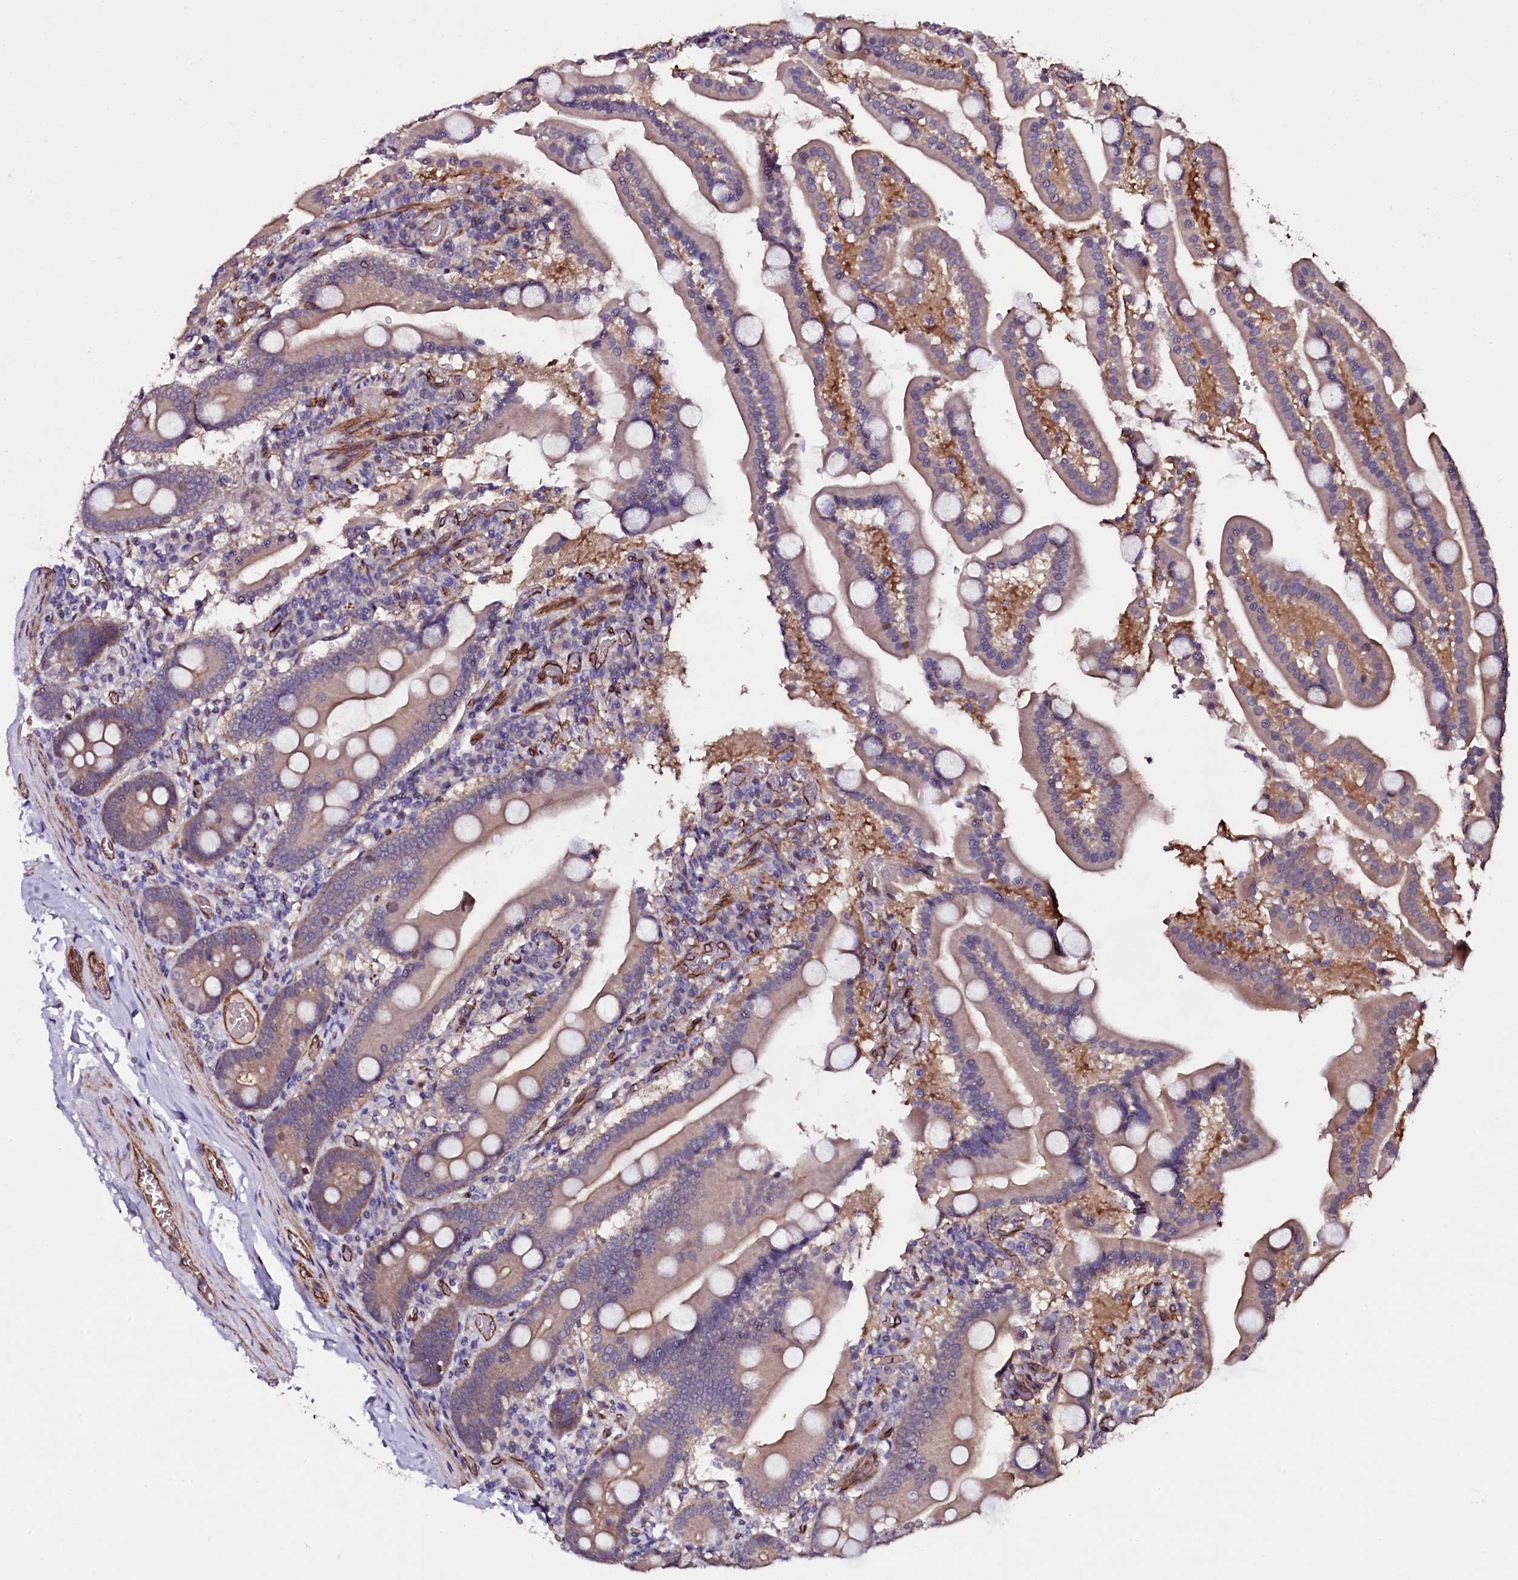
{"staining": {"intensity": "moderate", "quantity": "25%-75%", "location": "cytoplasmic/membranous"}, "tissue": "duodenum", "cell_type": "Glandular cells", "image_type": "normal", "snomed": [{"axis": "morphology", "description": "Normal tissue, NOS"}, {"axis": "topography", "description": "Duodenum"}], "caption": "Immunohistochemistry micrograph of normal duodenum stained for a protein (brown), which displays medium levels of moderate cytoplasmic/membranous positivity in approximately 25%-75% of glandular cells.", "gene": "MEX3C", "patient": {"sex": "male", "age": 55}}